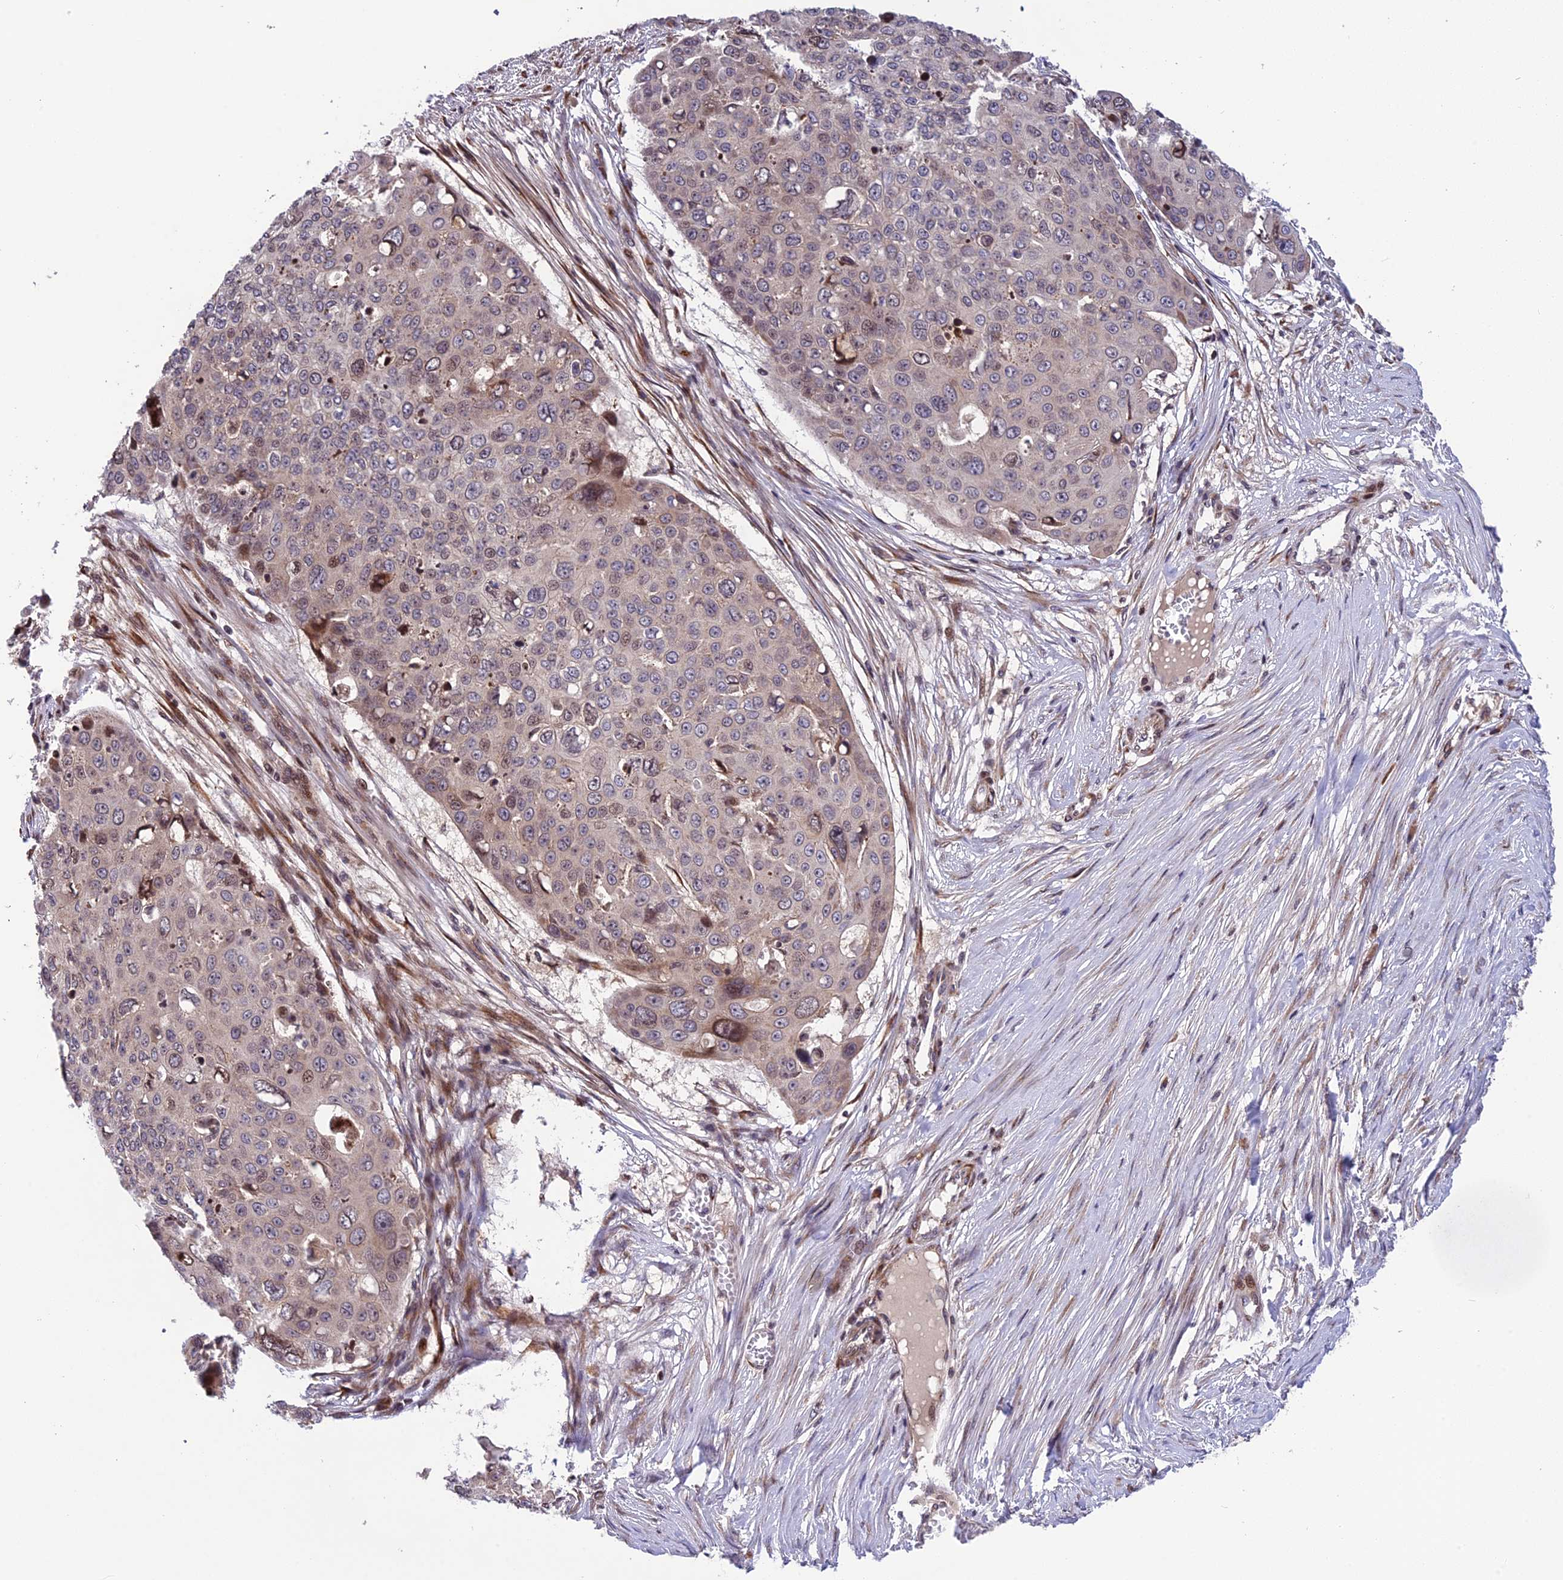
{"staining": {"intensity": "weak", "quantity": "<25%", "location": "nuclear"}, "tissue": "skin cancer", "cell_type": "Tumor cells", "image_type": "cancer", "snomed": [{"axis": "morphology", "description": "Squamous cell carcinoma, NOS"}, {"axis": "topography", "description": "Skin"}], "caption": "Immunohistochemistry histopathology image of human skin squamous cell carcinoma stained for a protein (brown), which displays no staining in tumor cells.", "gene": "SMIM7", "patient": {"sex": "male", "age": 71}}